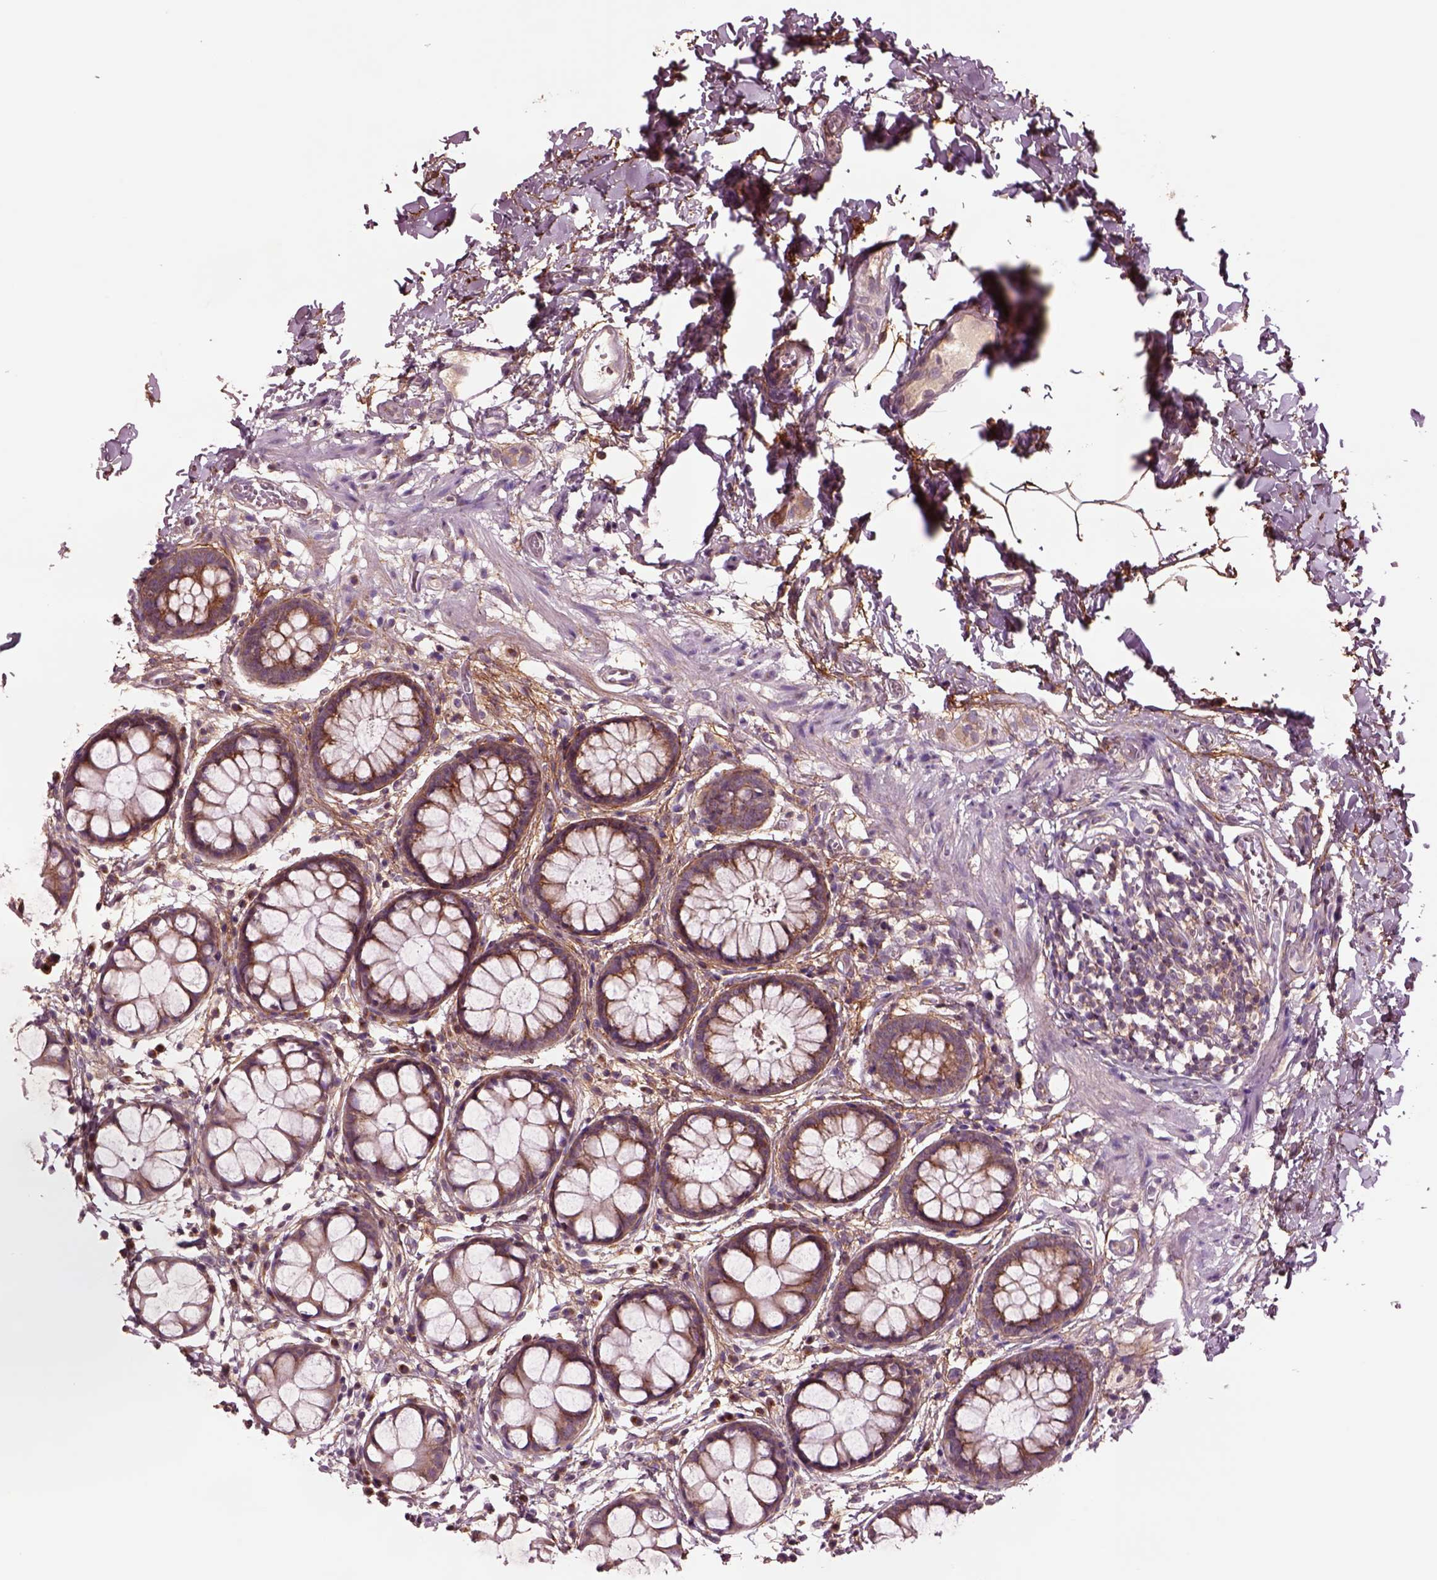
{"staining": {"intensity": "moderate", "quantity": ">75%", "location": "cytoplasmic/membranous"}, "tissue": "rectum", "cell_type": "Glandular cells", "image_type": "normal", "snomed": [{"axis": "morphology", "description": "Normal tissue, NOS"}, {"axis": "topography", "description": "Rectum"}], "caption": "Immunohistochemistry photomicrograph of normal rectum: human rectum stained using IHC demonstrates medium levels of moderate protein expression localized specifically in the cytoplasmic/membranous of glandular cells, appearing as a cytoplasmic/membranous brown color.", "gene": "SEC23A", "patient": {"sex": "female", "age": 62}}